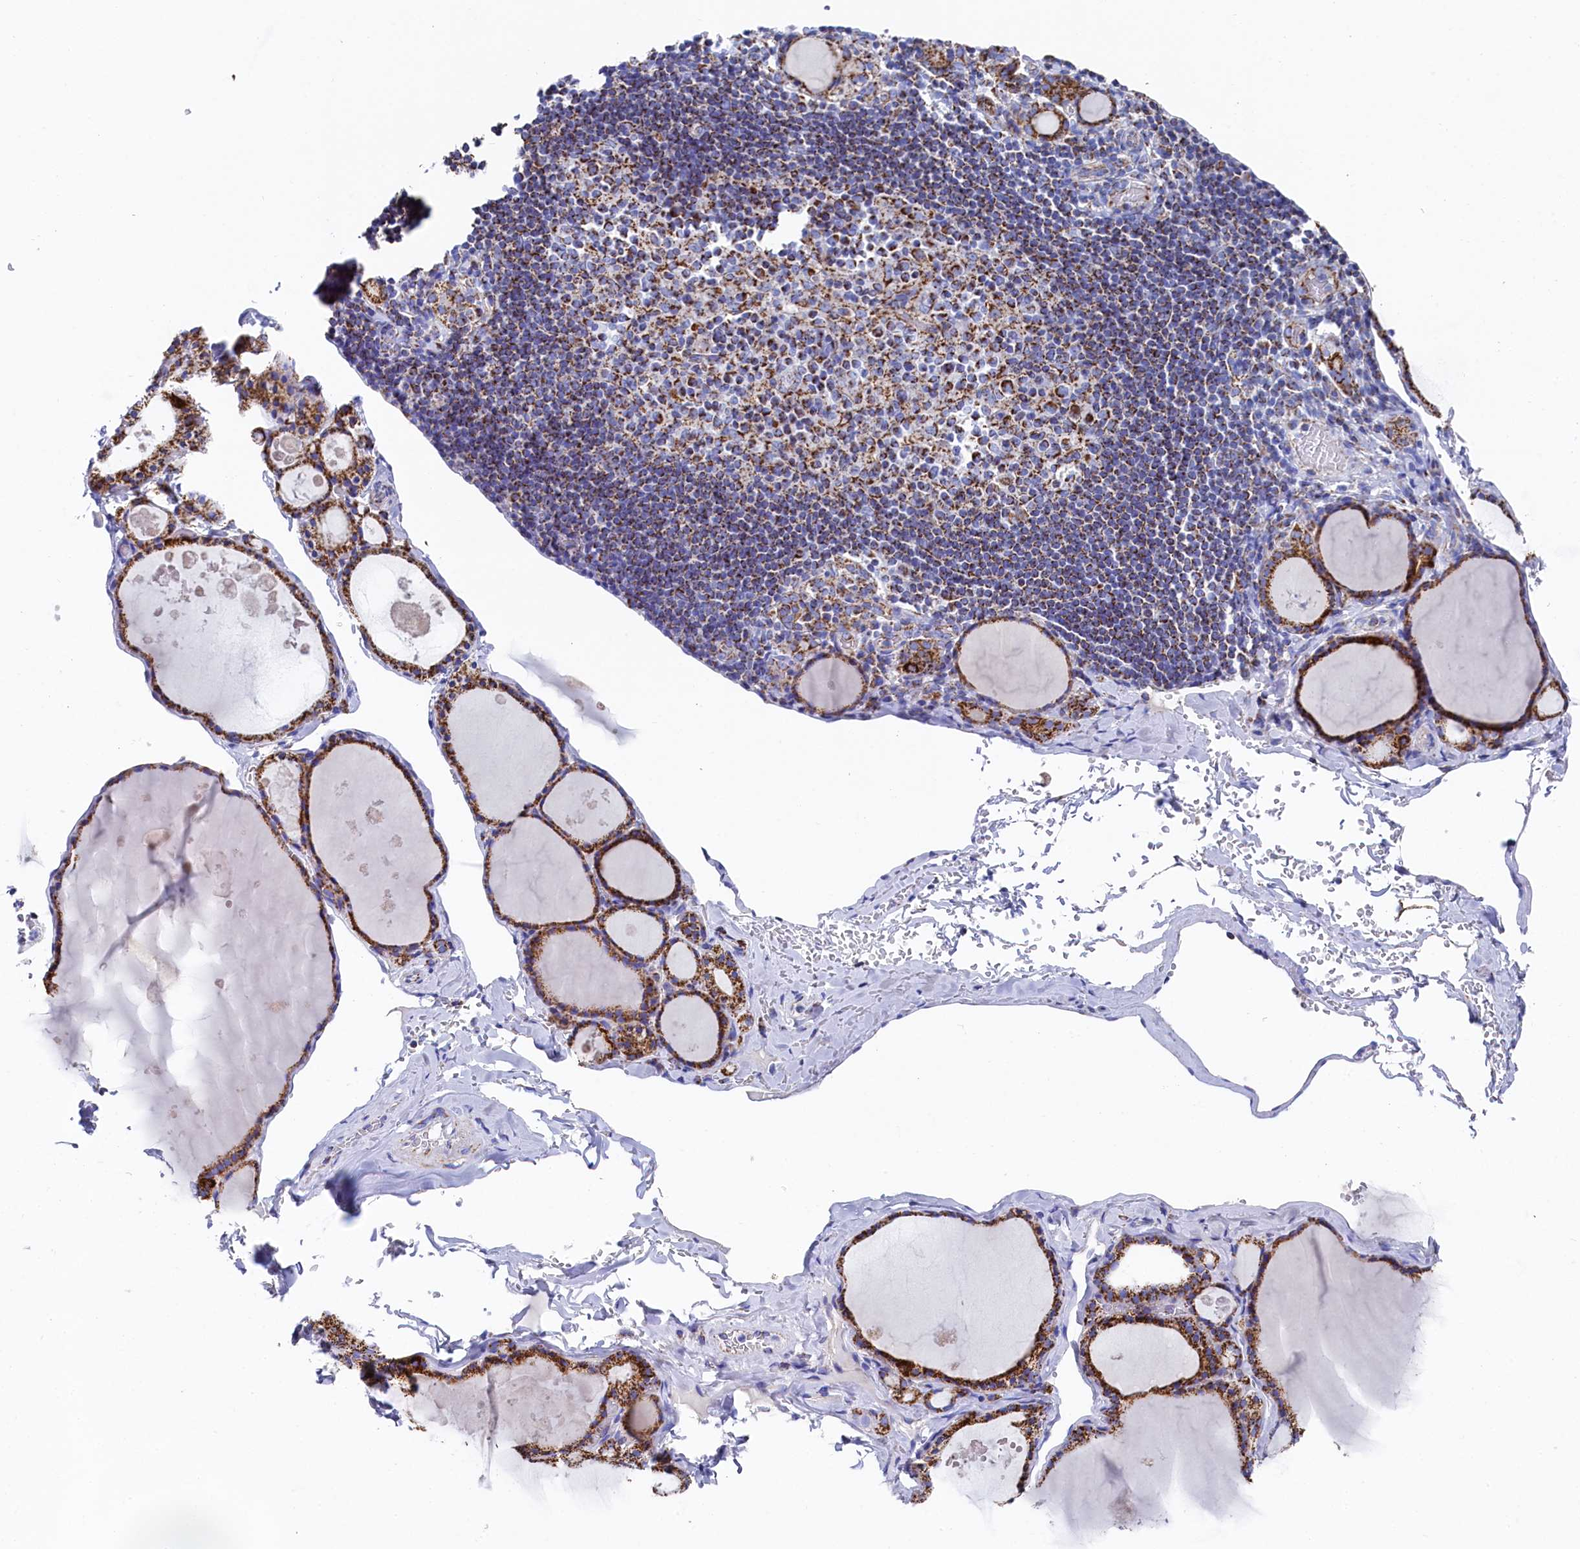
{"staining": {"intensity": "strong", "quantity": ">75%", "location": "cytoplasmic/membranous"}, "tissue": "thyroid gland", "cell_type": "Glandular cells", "image_type": "normal", "snomed": [{"axis": "morphology", "description": "Normal tissue, NOS"}, {"axis": "topography", "description": "Thyroid gland"}], "caption": "Immunohistochemistry (IHC) of unremarkable thyroid gland exhibits high levels of strong cytoplasmic/membranous staining in about >75% of glandular cells. (DAB IHC with brightfield microscopy, high magnification).", "gene": "MMAB", "patient": {"sex": "male", "age": 56}}